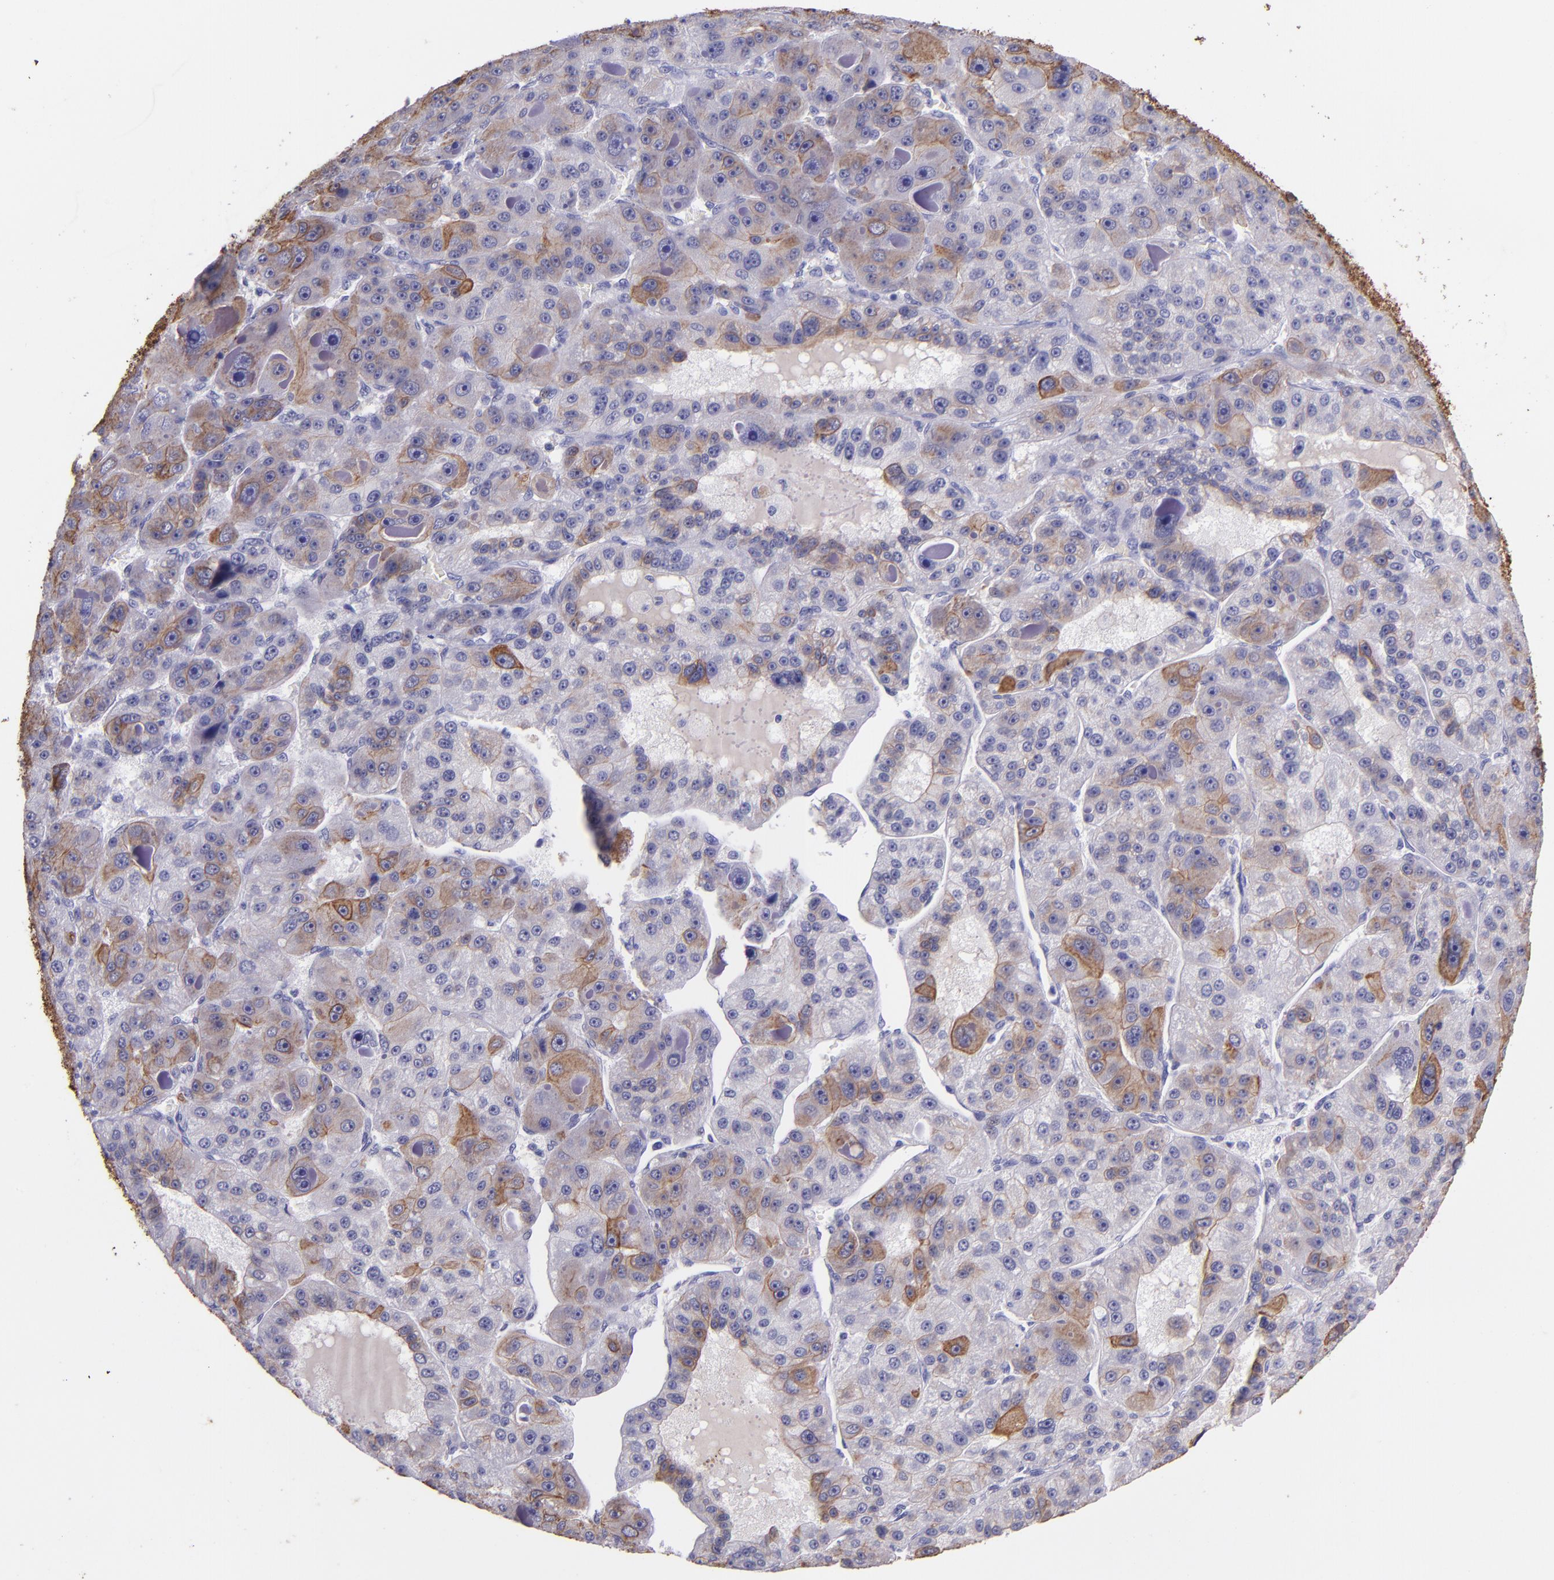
{"staining": {"intensity": "moderate", "quantity": ">75%", "location": "cytoplasmic/membranous"}, "tissue": "liver cancer", "cell_type": "Tumor cells", "image_type": "cancer", "snomed": [{"axis": "morphology", "description": "Carcinoma, Hepatocellular, NOS"}, {"axis": "topography", "description": "Liver"}], "caption": "Liver hepatocellular carcinoma tissue demonstrates moderate cytoplasmic/membranous expression in approximately >75% of tumor cells, visualized by immunohistochemistry.", "gene": "KRT4", "patient": {"sex": "male", "age": 76}}